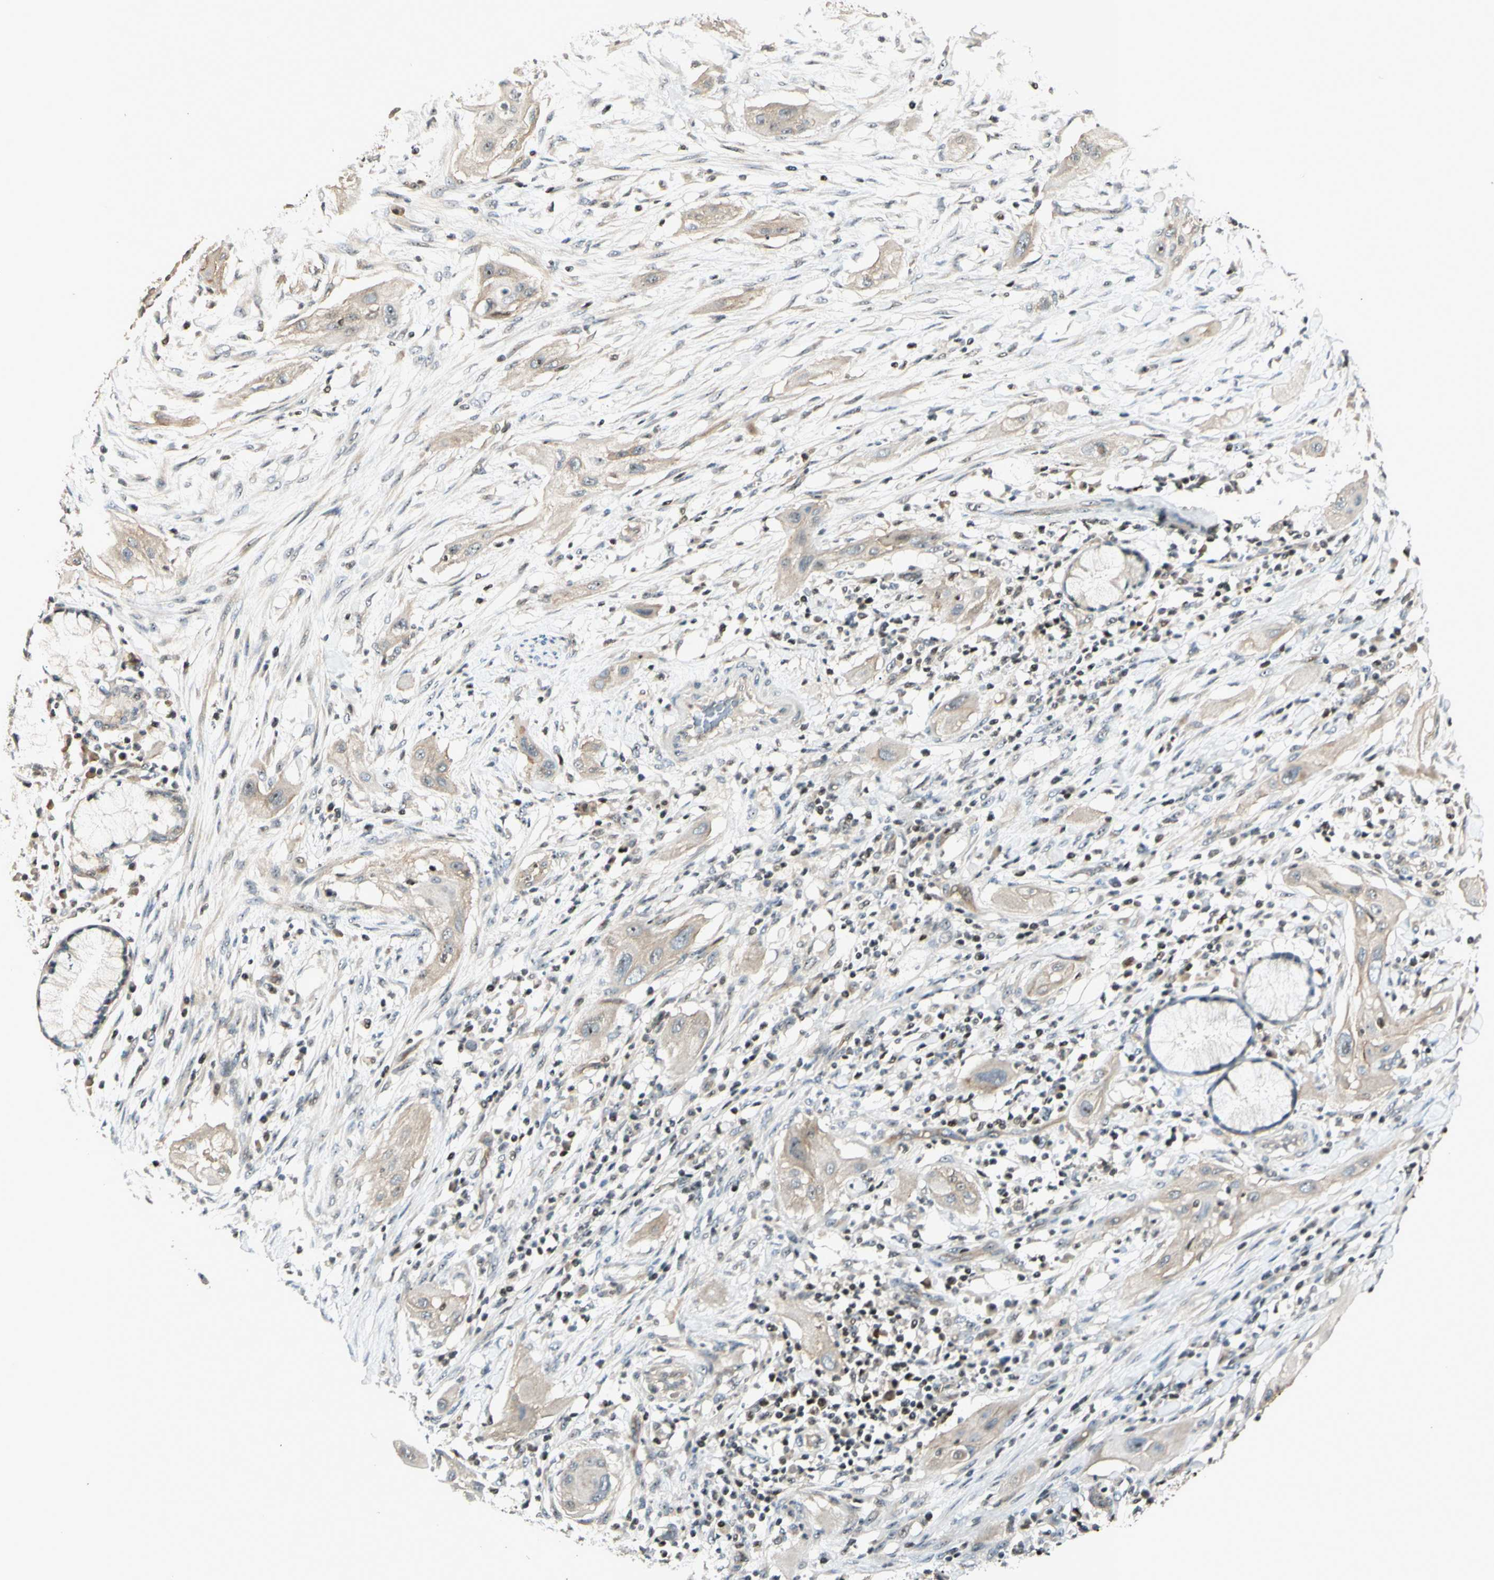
{"staining": {"intensity": "weak", "quantity": ">75%", "location": "cytoplasmic/membranous"}, "tissue": "lung cancer", "cell_type": "Tumor cells", "image_type": "cancer", "snomed": [{"axis": "morphology", "description": "Squamous cell carcinoma, NOS"}, {"axis": "topography", "description": "Lung"}], "caption": "Immunohistochemical staining of human squamous cell carcinoma (lung) reveals low levels of weak cytoplasmic/membranous protein staining in approximately >75% of tumor cells.", "gene": "NFYA", "patient": {"sex": "female", "age": 47}}